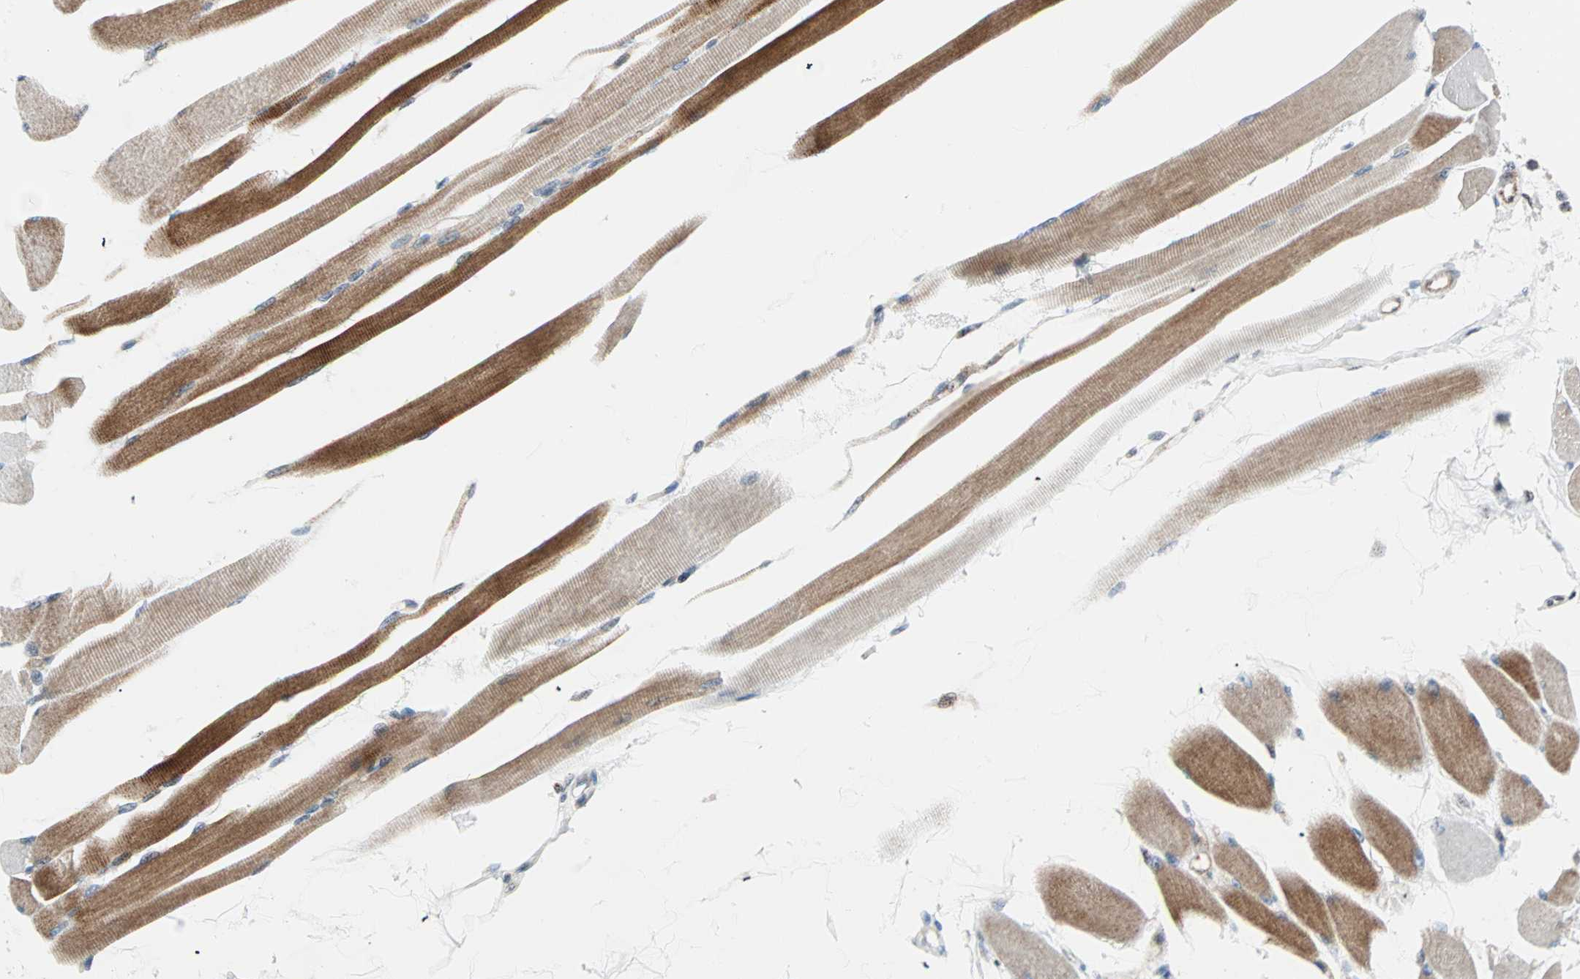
{"staining": {"intensity": "weak", "quantity": "25%-75%", "location": "nuclear"}, "tissue": "skeletal muscle", "cell_type": "Myocytes", "image_type": "normal", "snomed": [{"axis": "morphology", "description": "Normal tissue, NOS"}, {"axis": "topography", "description": "Skeletal muscle"}, {"axis": "topography", "description": "Peripheral nerve tissue"}], "caption": "This image displays immunohistochemistry (IHC) staining of unremarkable human skeletal muscle, with low weak nuclear positivity in approximately 25%-75% of myocytes.", "gene": "CENPA", "patient": {"sex": "female", "age": 84}}